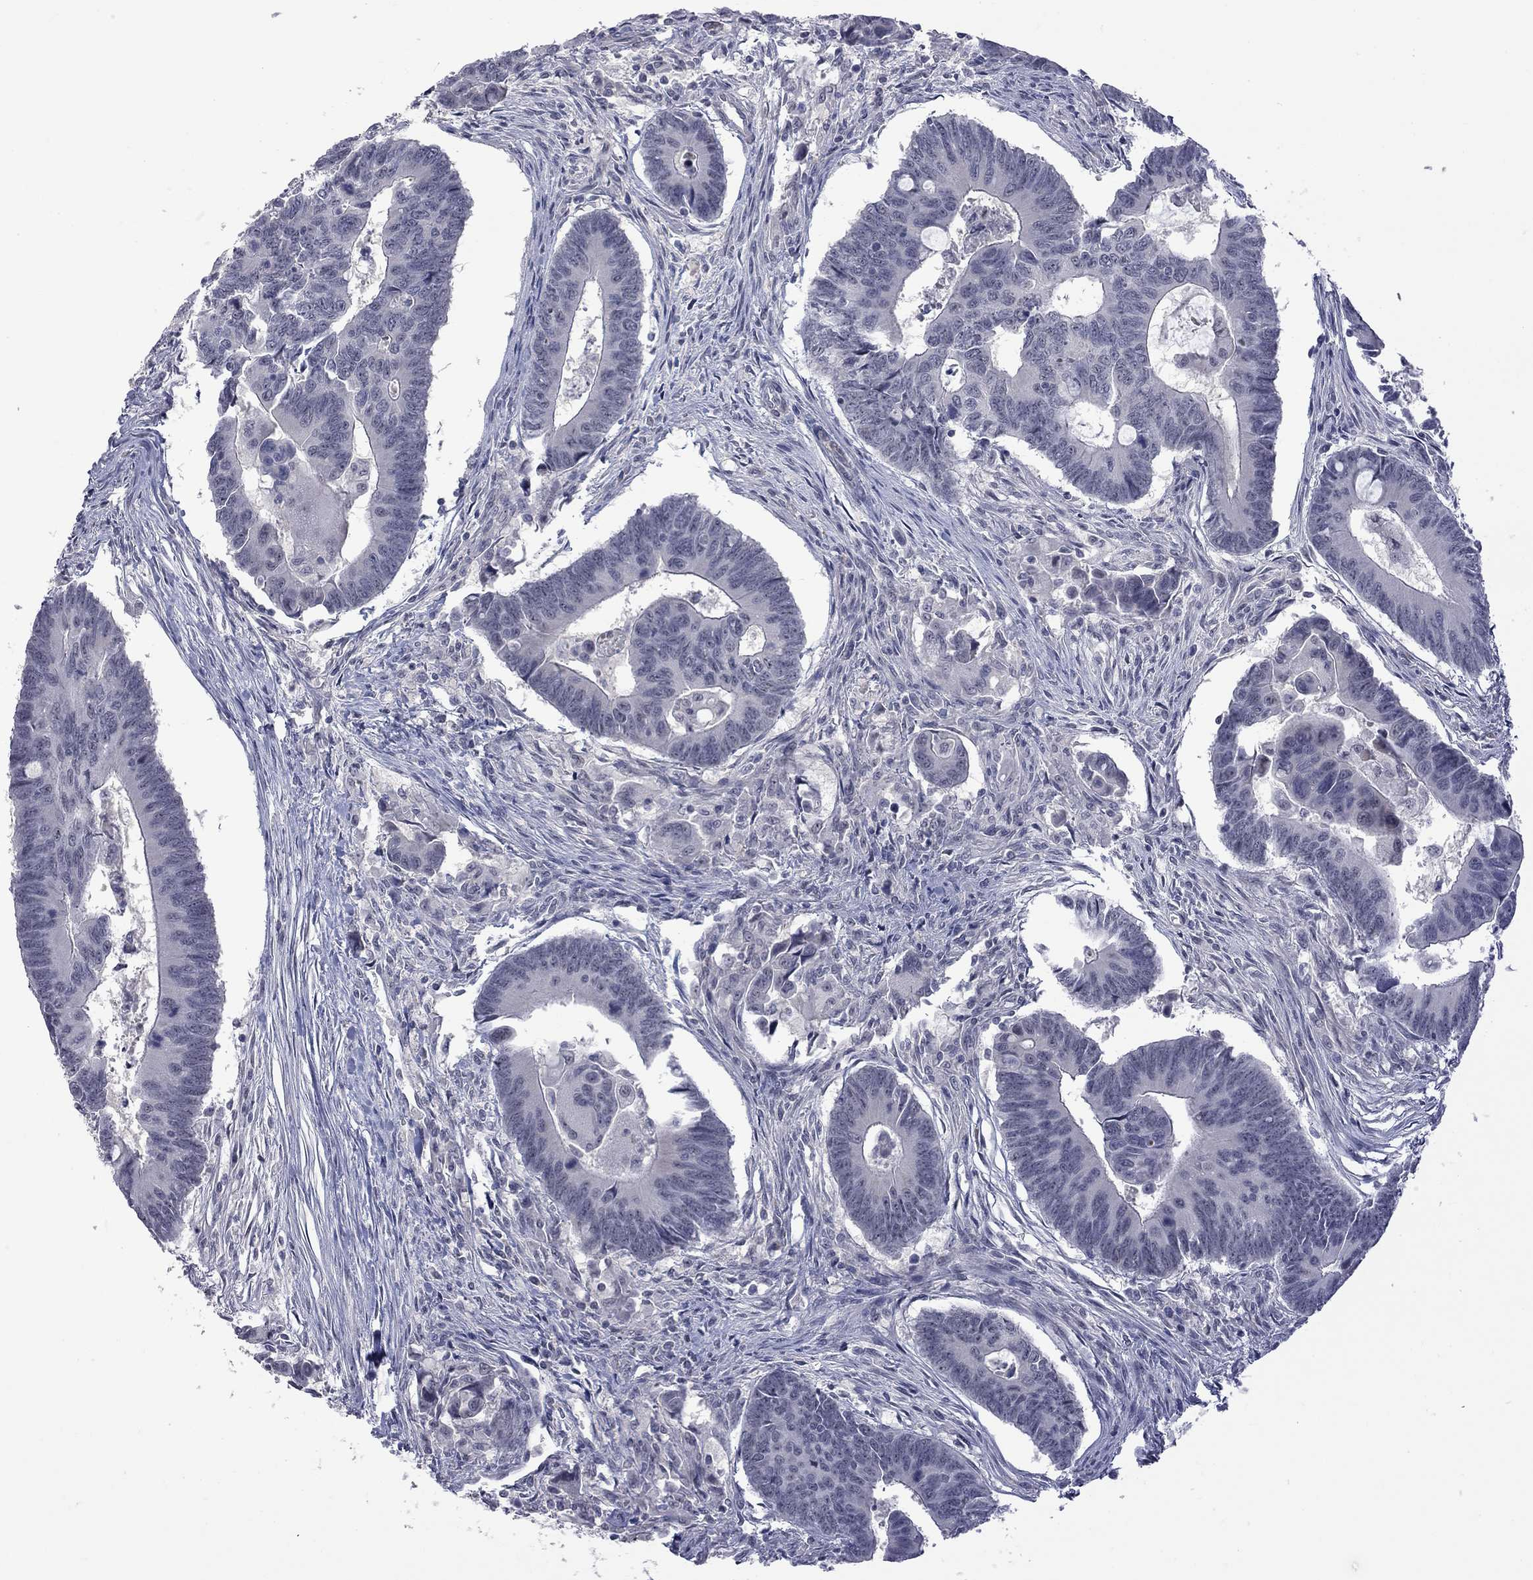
{"staining": {"intensity": "negative", "quantity": "none", "location": "none"}, "tissue": "colorectal cancer", "cell_type": "Tumor cells", "image_type": "cancer", "snomed": [{"axis": "morphology", "description": "Adenocarcinoma, NOS"}, {"axis": "topography", "description": "Rectum"}], "caption": "Human adenocarcinoma (colorectal) stained for a protein using immunohistochemistry (IHC) exhibits no staining in tumor cells.", "gene": "GSG1L", "patient": {"sex": "male", "age": 67}}